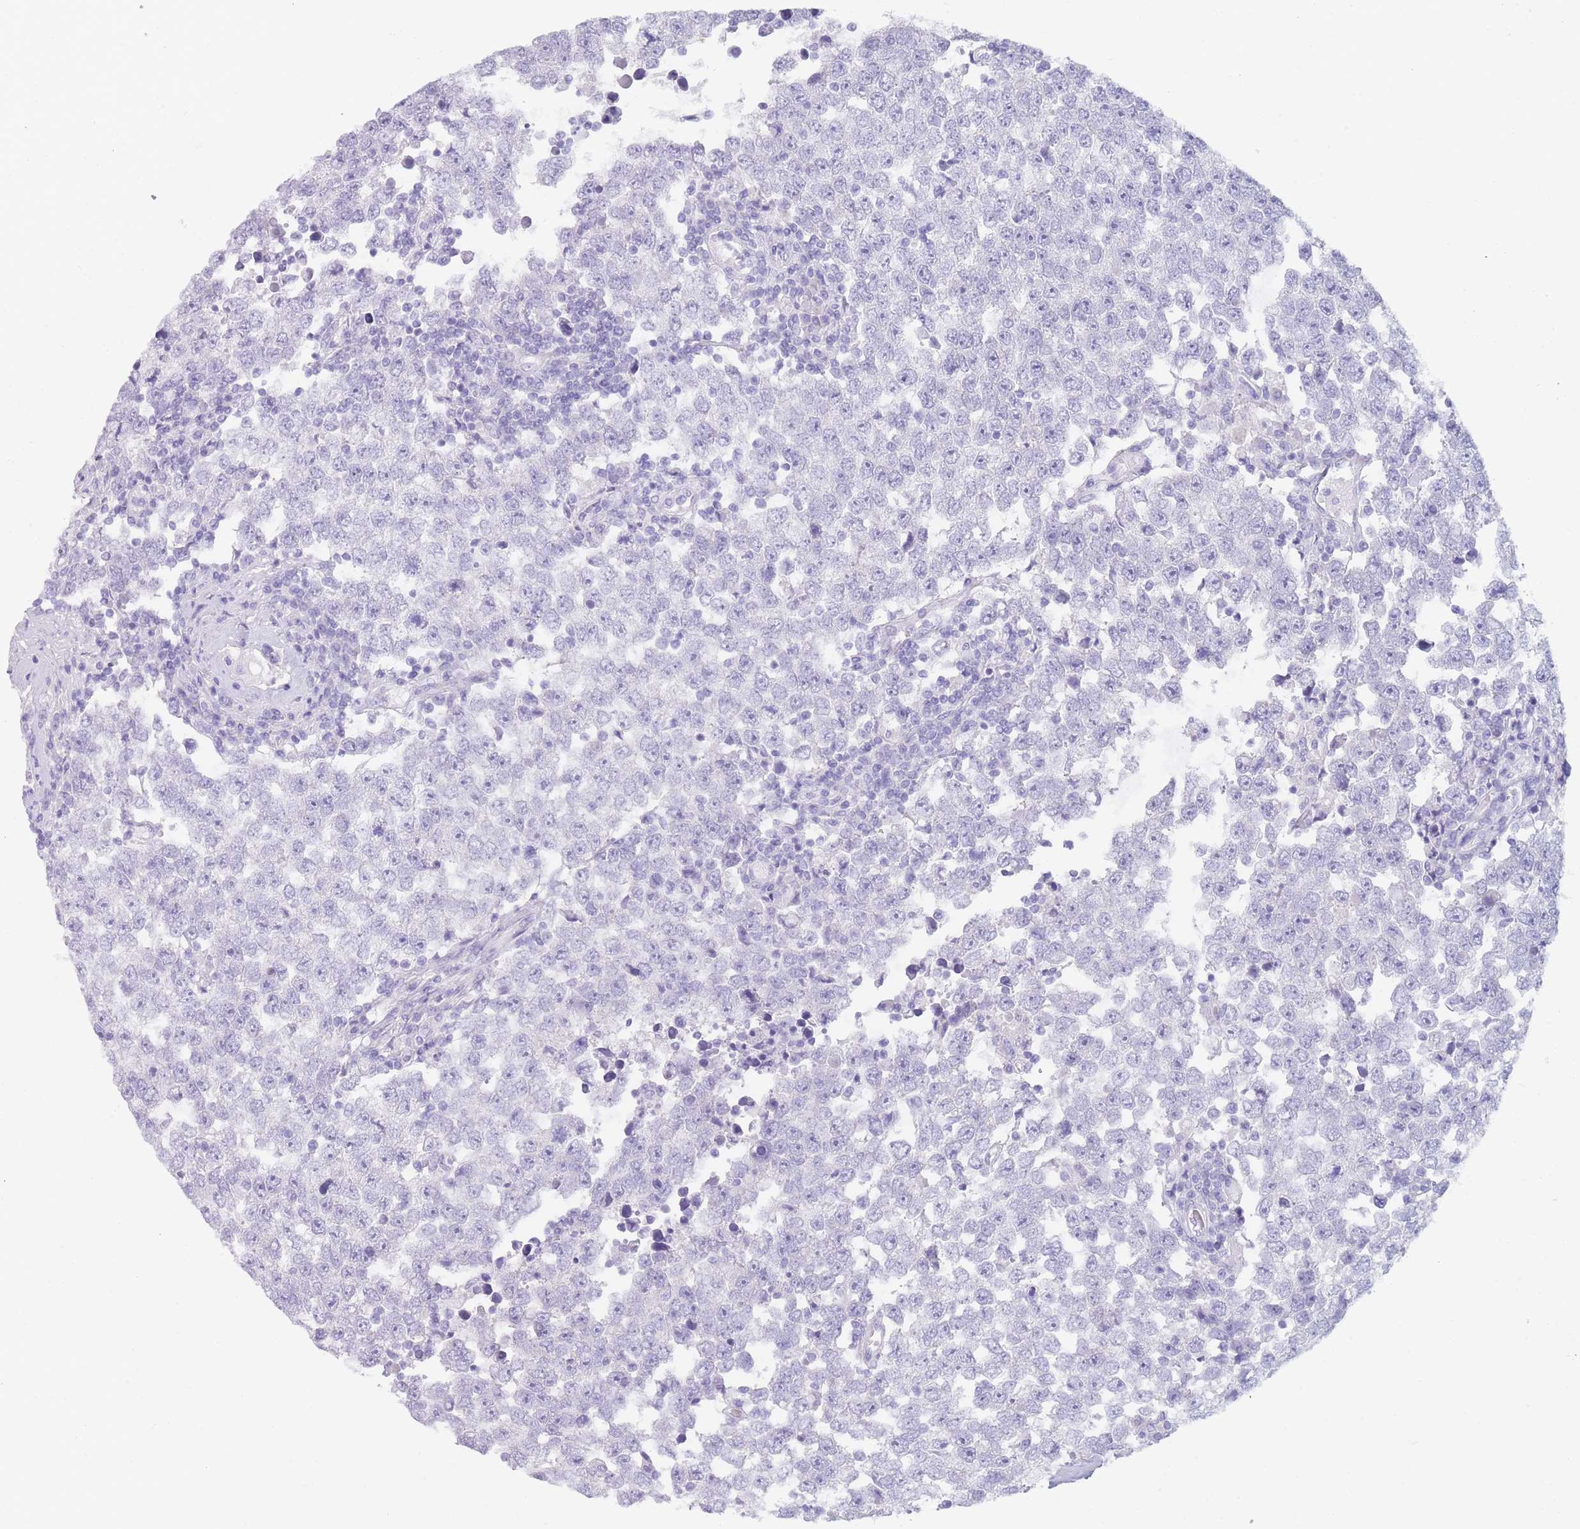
{"staining": {"intensity": "negative", "quantity": "none", "location": "none"}, "tissue": "testis cancer", "cell_type": "Tumor cells", "image_type": "cancer", "snomed": [{"axis": "morphology", "description": "Seminoma, NOS"}, {"axis": "morphology", "description": "Carcinoma, Embryonal, NOS"}, {"axis": "topography", "description": "Testis"}], "caption": "The image displays no significant staining in tumor cells of testis cancer.", "gene": "ZNF627", "patient": {"sex": "male", "age": 28}}